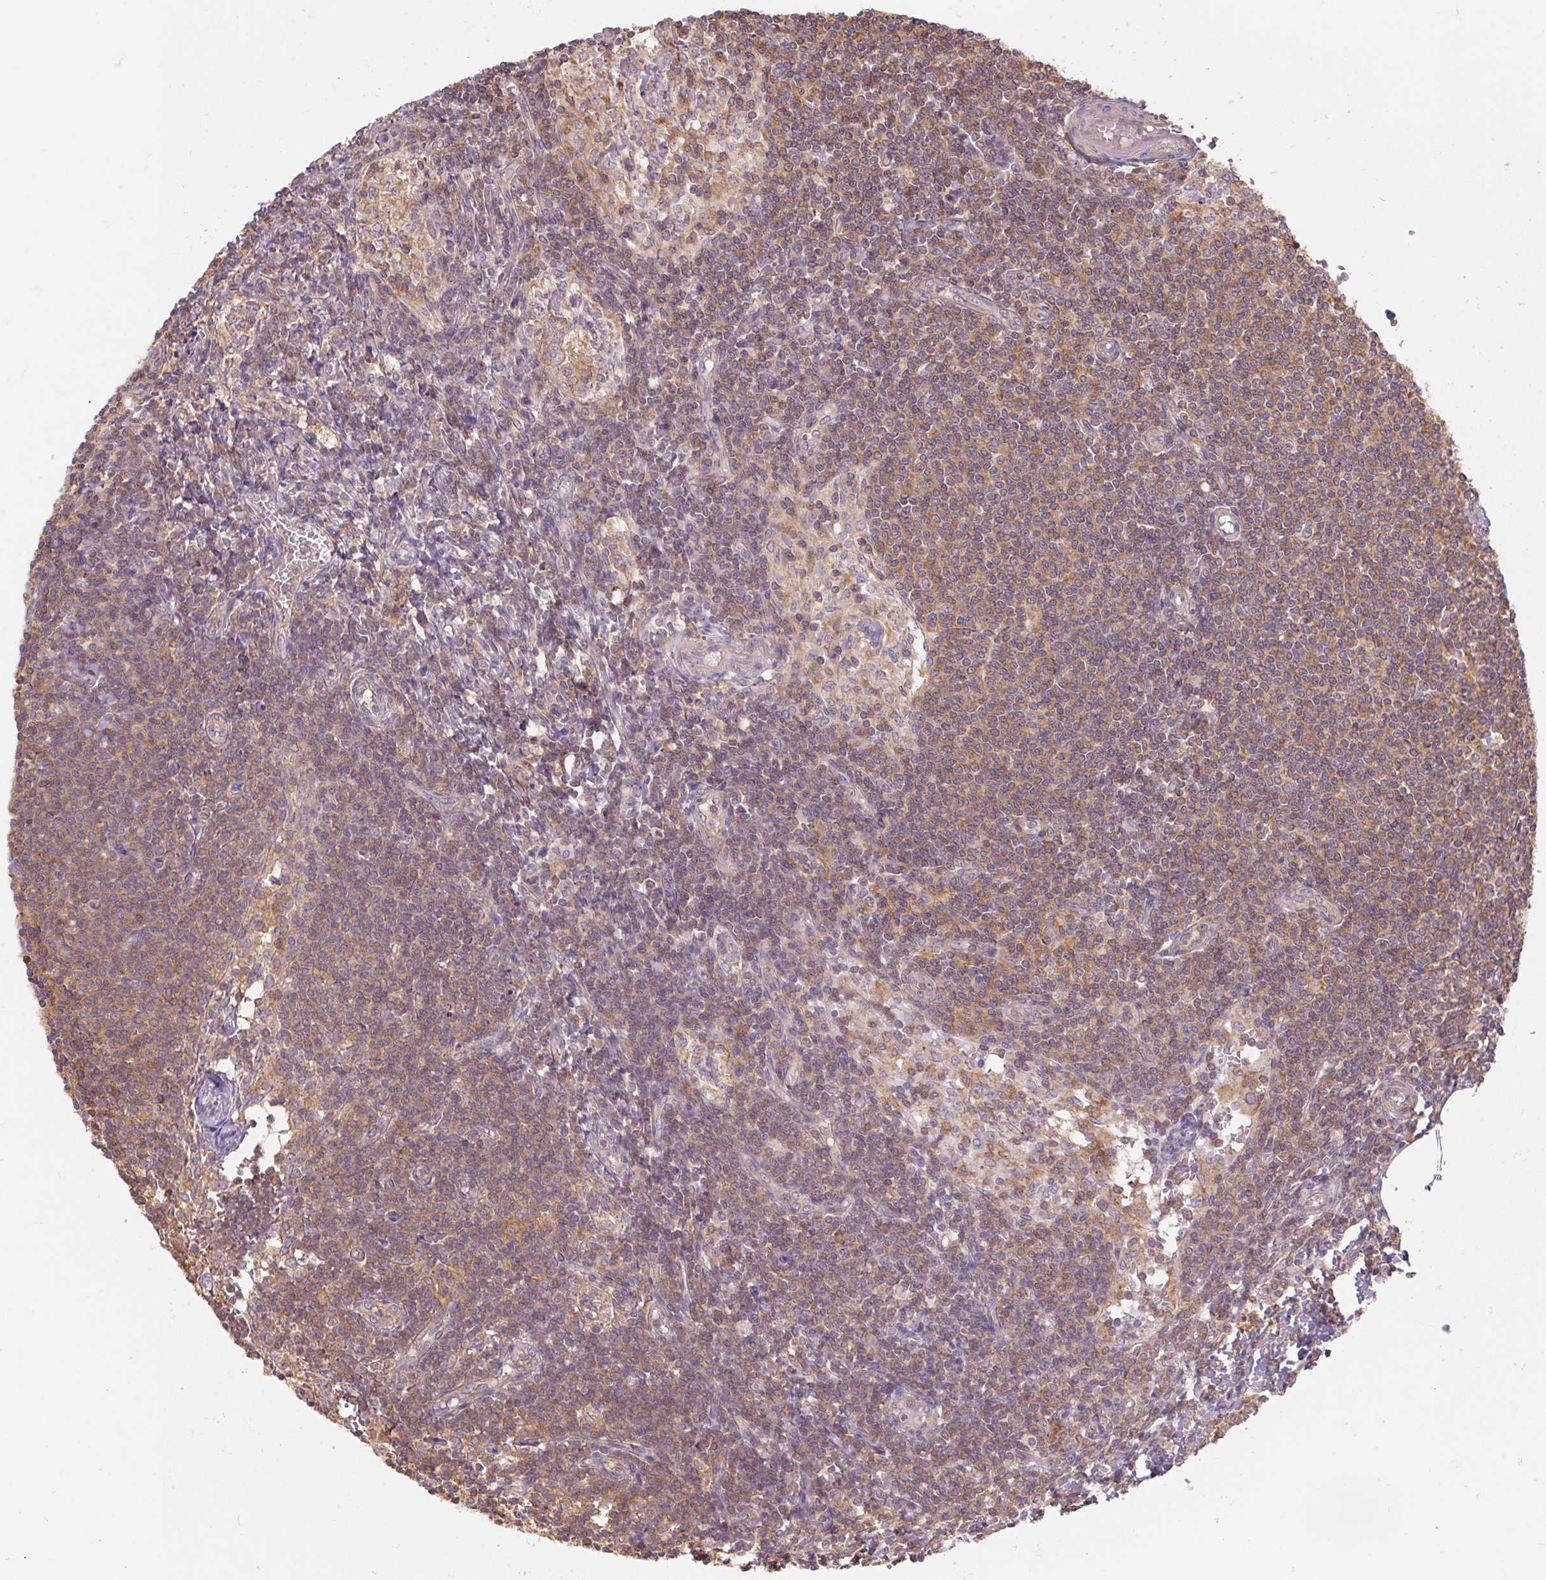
{"staining": {"intensity": "weak", "quantity": "25%-75%", "location": "cytoplasmic/membranous"}, "tissue": "lymph node", "cell_type": "Germinal center cells", "image_type": "normal", "snomed": [{"axis": "morphology", "description": "Normal tissue, NOS"}, {"axis": "topography", "description": "Lymph node"}], "caption": "Immunohistochemical staining of unremarkable human lymph node exhibits low levels of weak cytoplasmic/membranous positivity in about 25%-75% of germinal center cells.", "gene": "TUBA1A", "patient": {"sex": "female", "age": 69}}